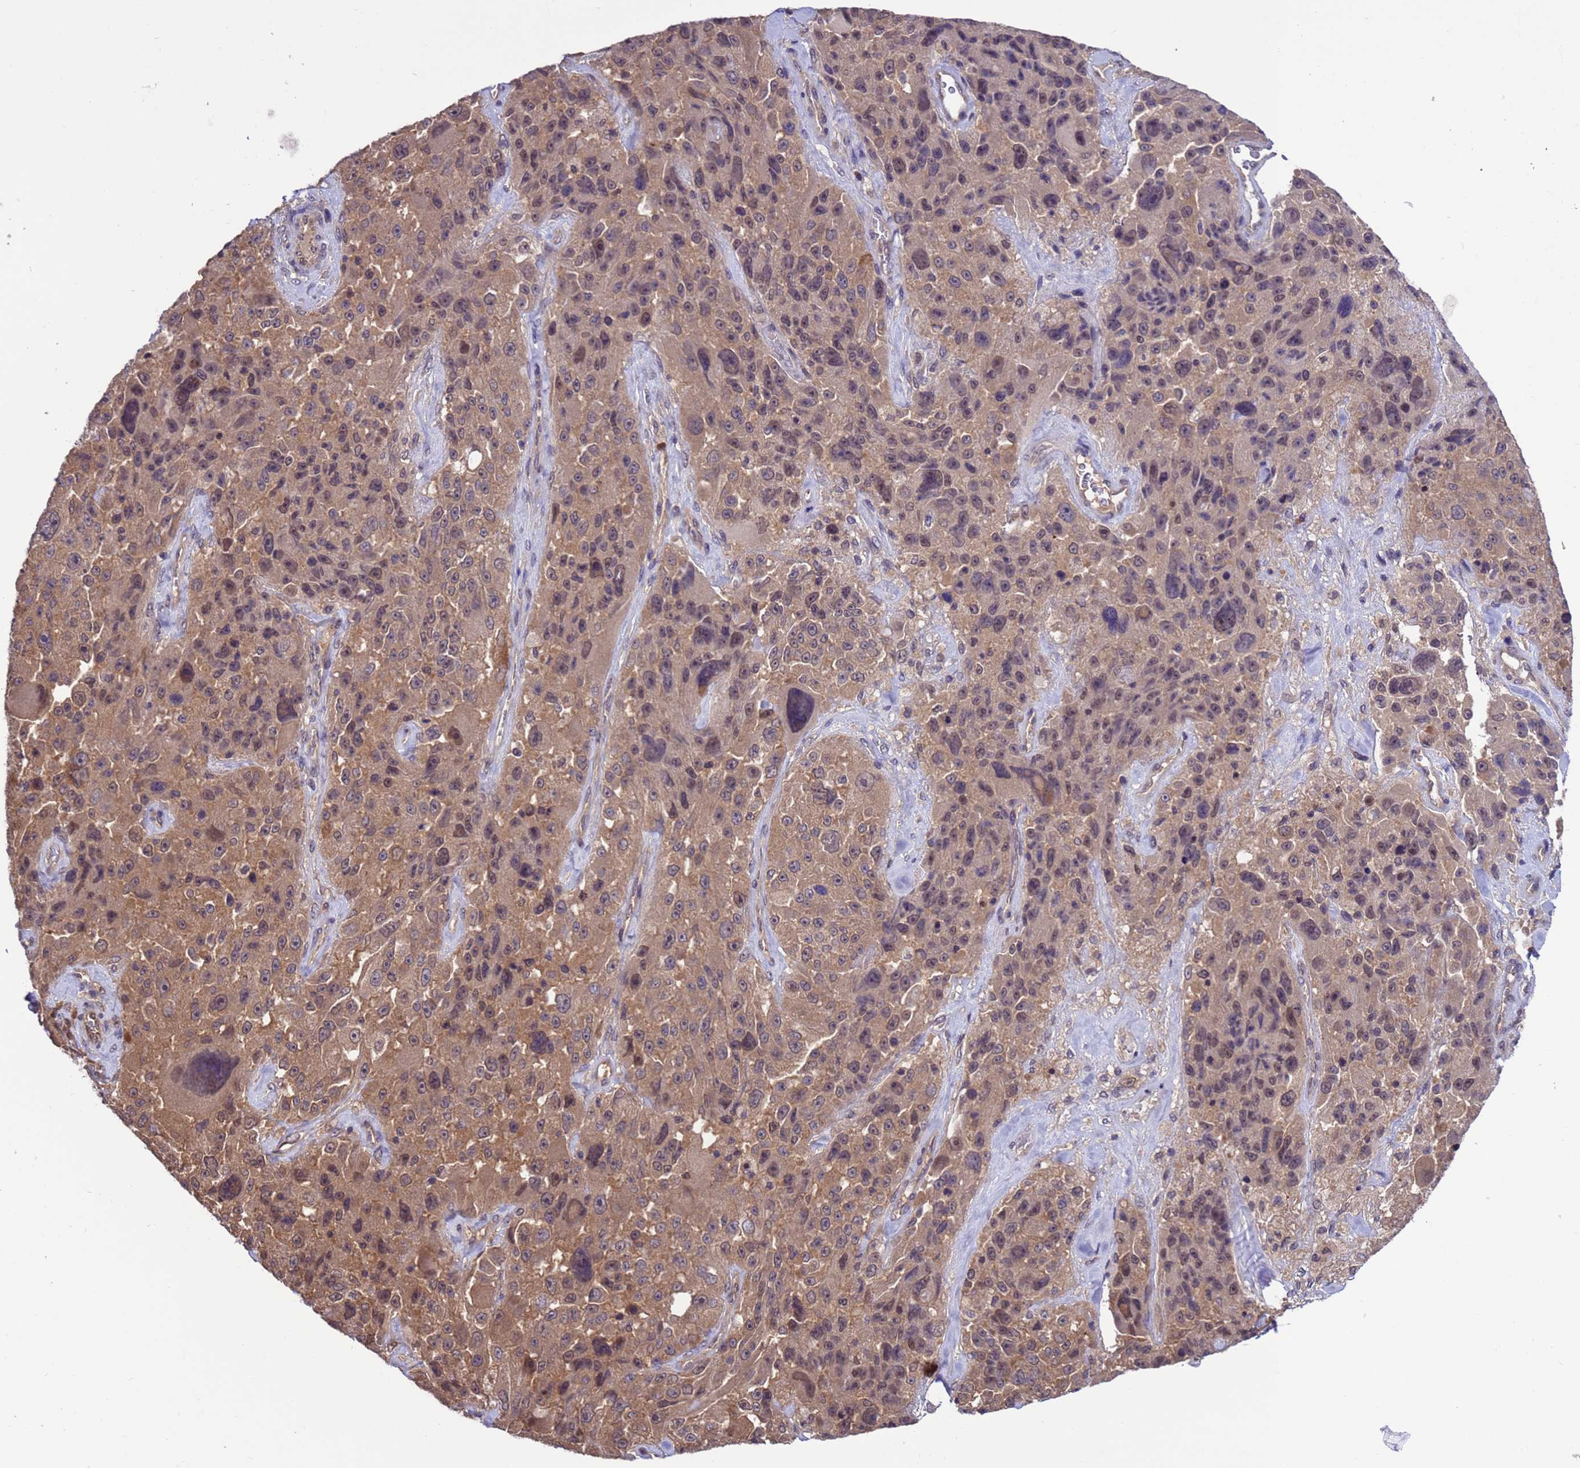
{"staining": {"intensity": "weak", "quantity": ">75%", "location": "cytoplasmic/membranous,nuclear"}, "tissue": "melanoma", "cell_type": "Tumor cells", "image_type": "cancer", "snomed": [{"axis": "morphology", "description": "Malignant melanoma, Metastatic site"}, {"axis": "topography", "description": "Lymph node"}], "caption": "Immunohistochemical staining of human melanoma exhibits low levels of weak cytoplasmic/membranous and nuclear expression in about >75% of tumor cells.", "gene": "ZFP69B", "patient": {"sex": "male", "age": 62}}